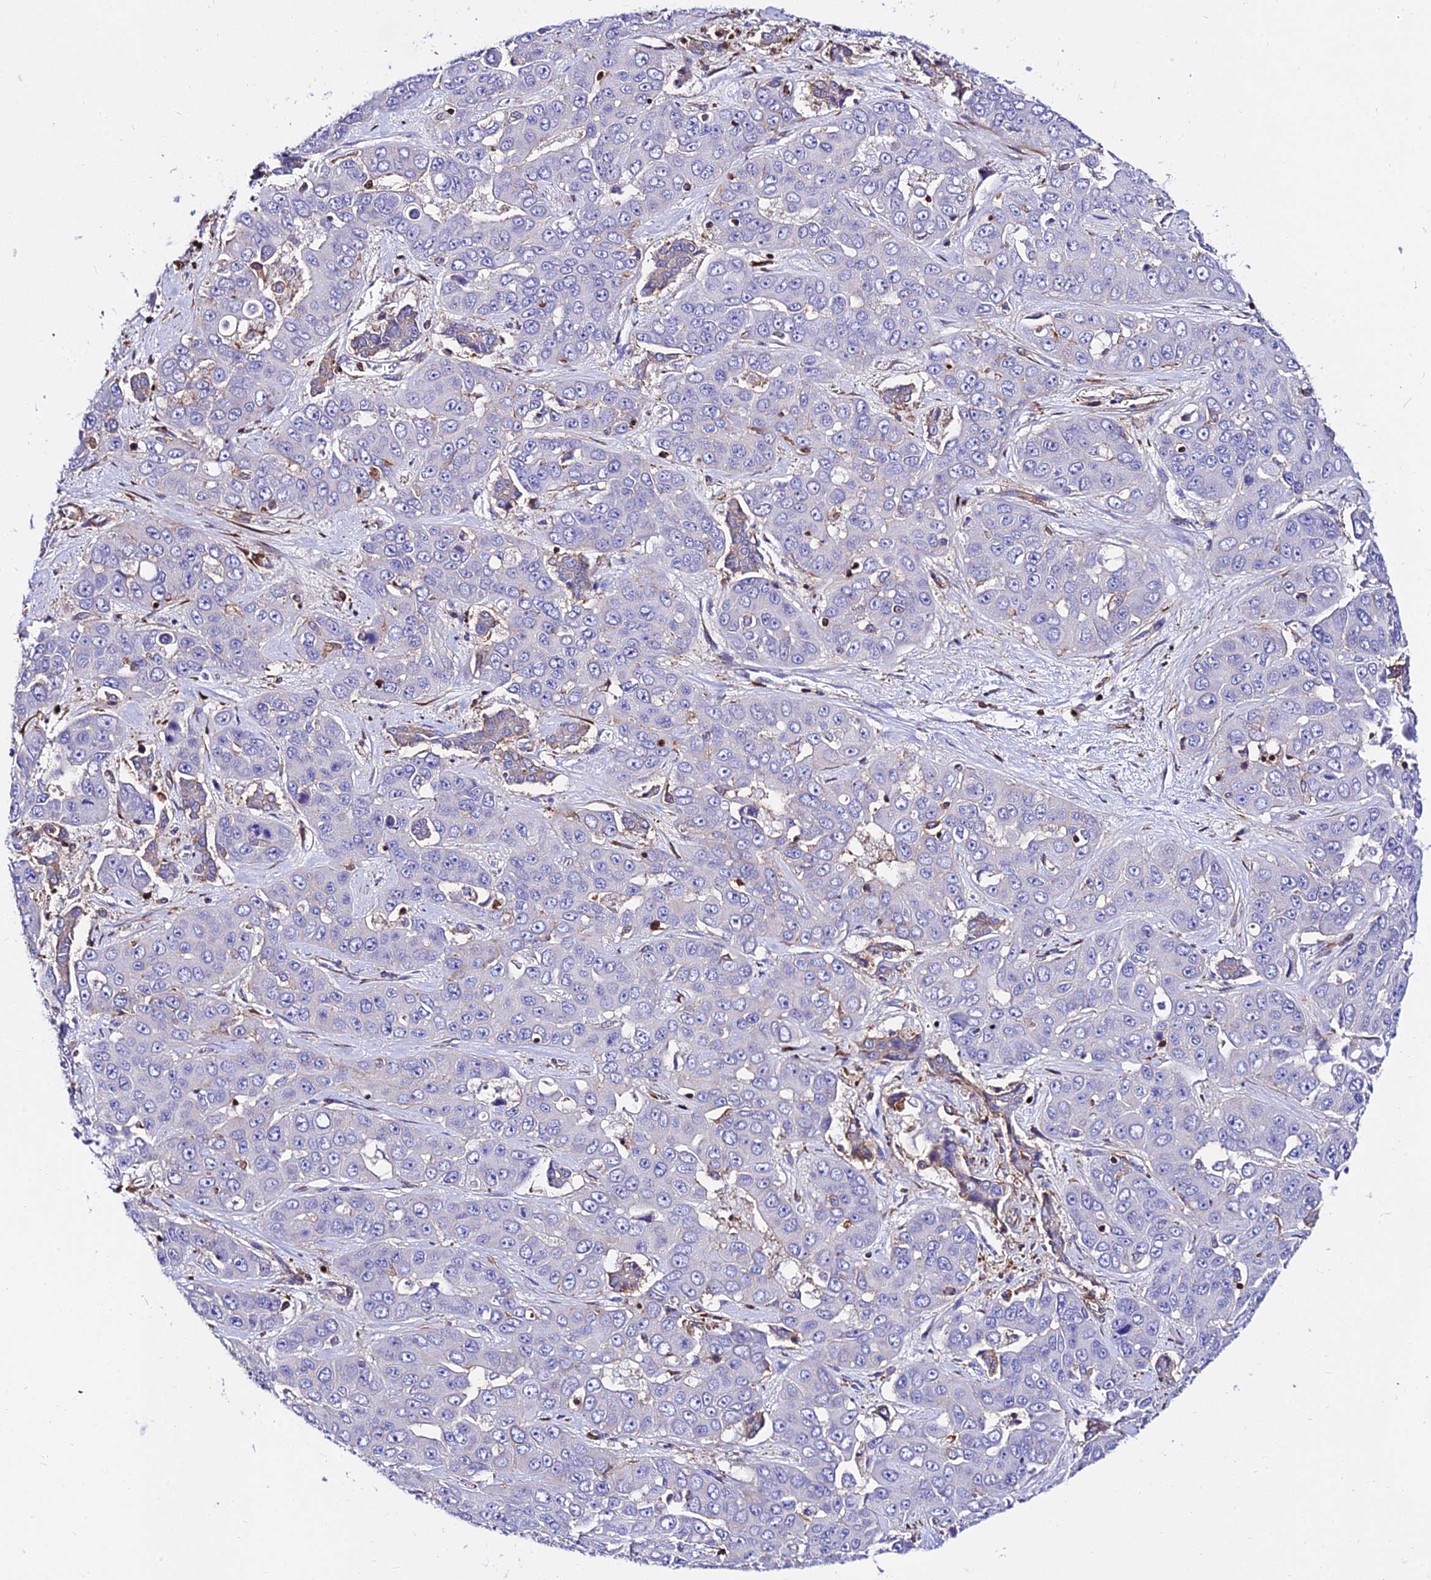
{"staining": {"intensity": "negative", "quantity": "none", "location": "none"}, "tissue": "liver cancer", "cell_type": "Tumor cells", "image_type": "cancer", "snomed": [{"axis": "morphology", "description": "Cholangiocarcinoma"}, {"axis": "topography", "description": "Liver"}], "caption": "Immunohistochemistry of liver cancer (cholangiocarcinoma) shows no staining in tumor cells.", "gene": "CSRP1", "patient": {"sex": "female", "age": 52}}